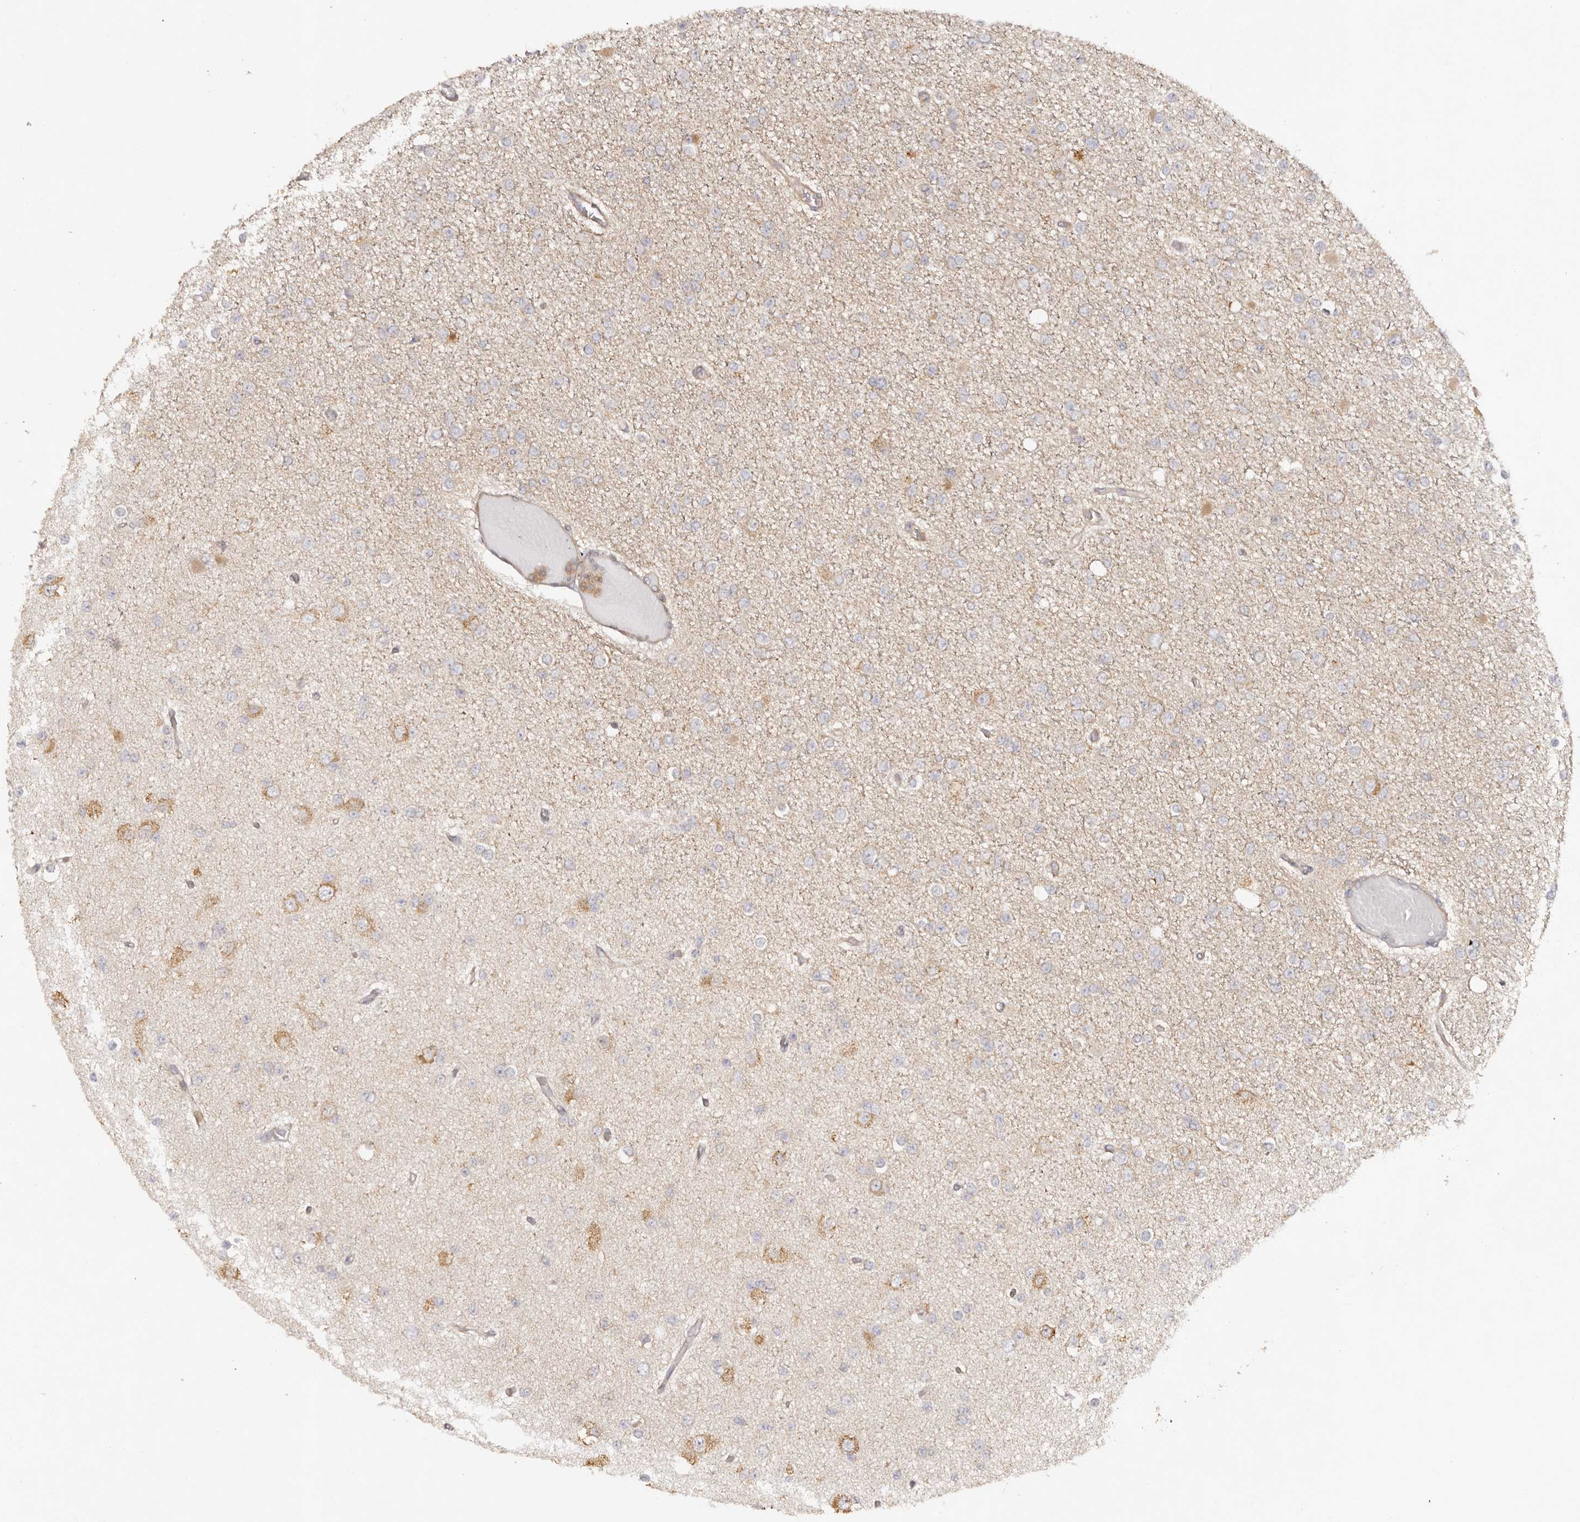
{"staining": {"intensity": "weak", "quantity": "<25%", "location": "cytoplasmic/membranous"}, "tissue": "glioma", "cell_type": "Tumor cells", "image_type": "cancer", "snomed": [{"axis": "morphology", "description": "Glioma, malignant, Low grade"}, {"axis": "topography", "description": "Brain"}], "caption": "A high-resolution photomicrograph shows immunohistochemistry (IHC) staining of glioma, which demonstrates no significant expression in tumor cells.", "gene": "RPS6", "patient": {"sex": "female", "age": 22}}